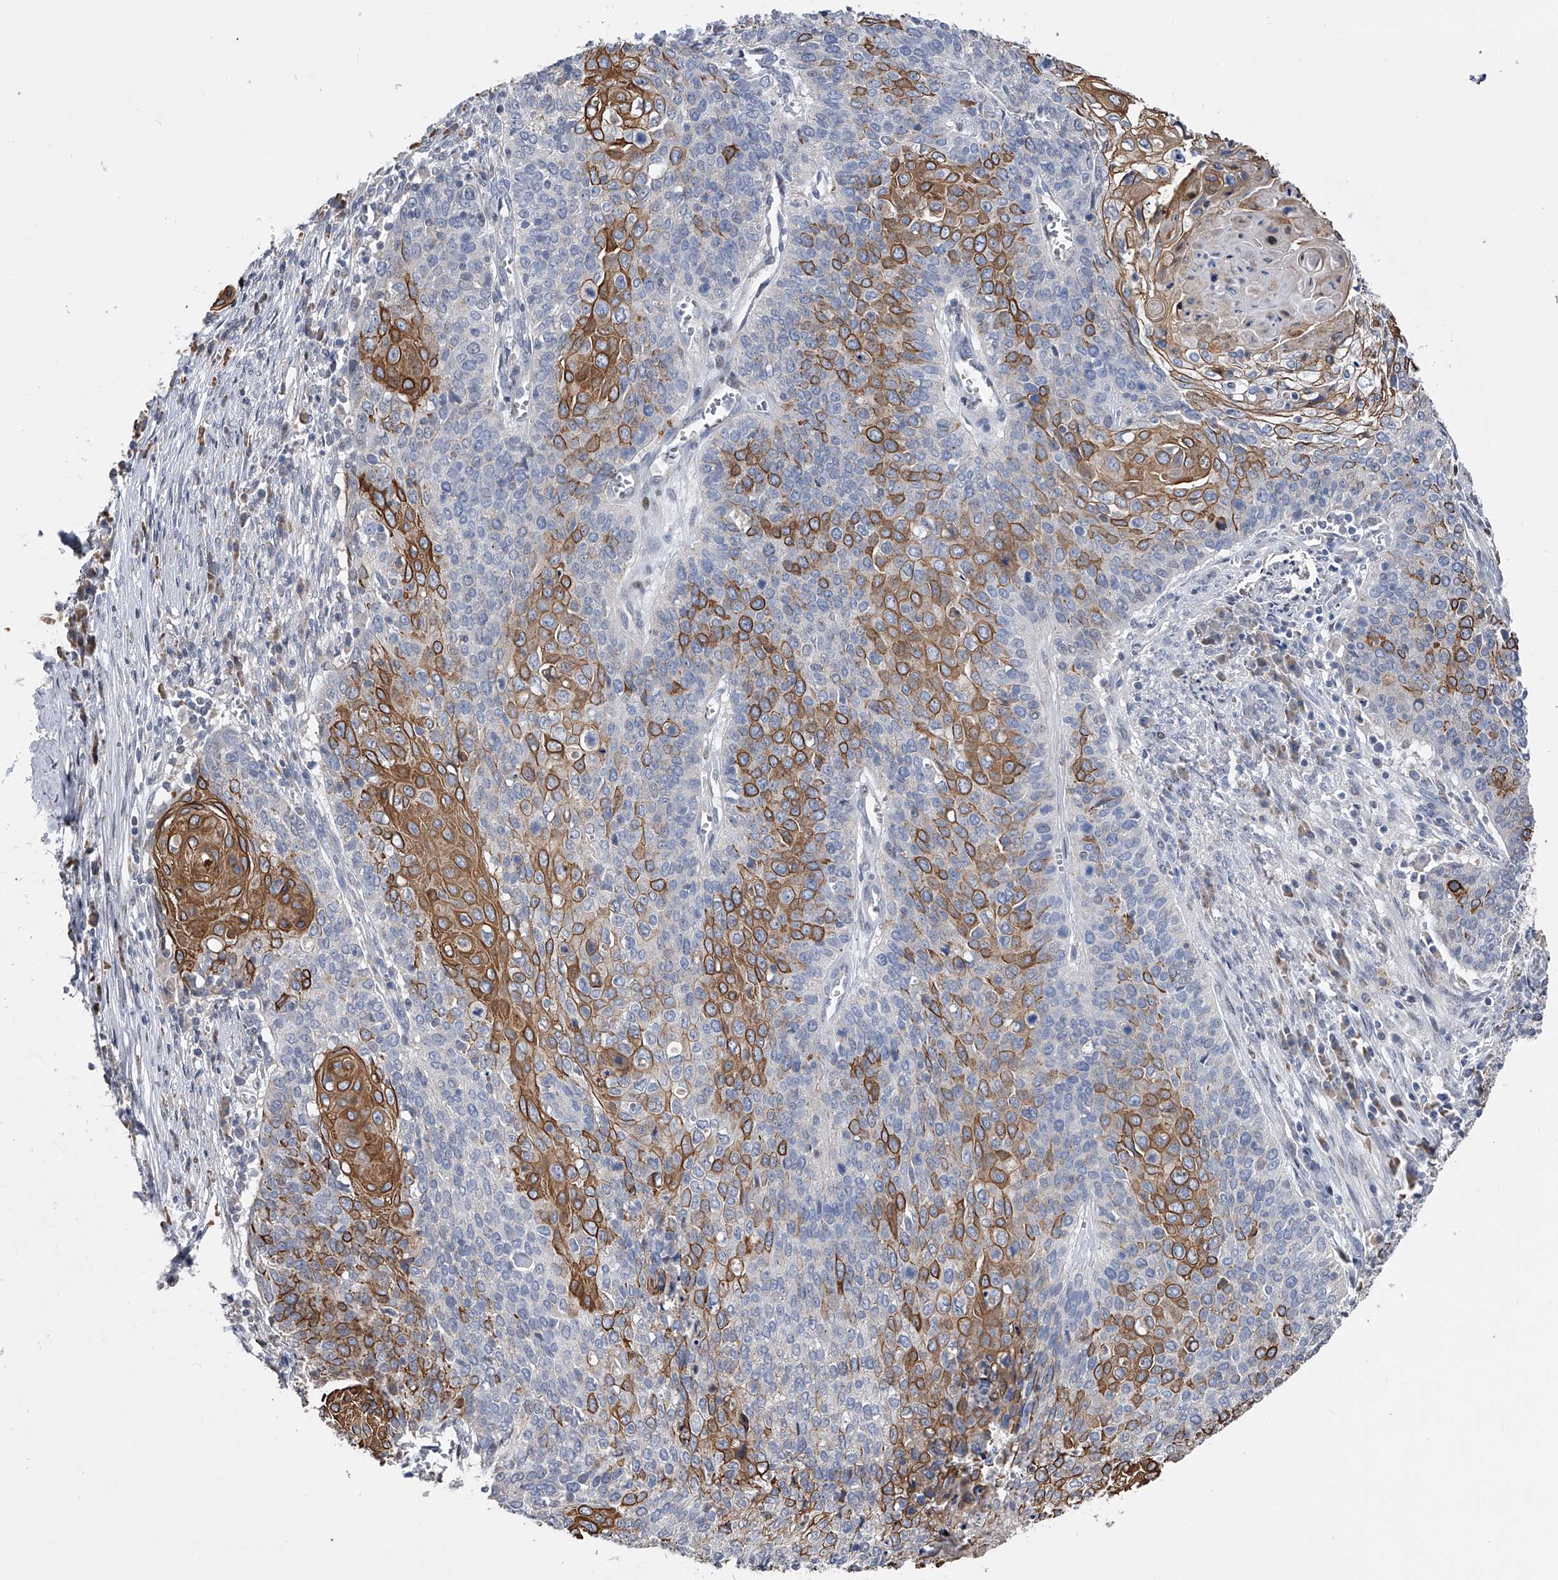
{"staining": {"intensity": "moderate", "quantity": "25%-75%", "location": "cytoplasmic/membranous"}, "tissue": "cervical cancer", "cell_type": "Tumor cells", "image_type": "cancer", "snomed": [{"axis": "morphology", "description": "Squamous cell carcinoma, NOS"}, {"axis": "topography", "description": "Cervix"}], "caption": "Immunohistochemistry (IHC) micrograph of neoplastic tissue: cervical squamous cell carcinoma stained using immunohistochemistry (IHC) demonstrates medium levels of moderate protein expression localized specifically in the cytoplasmic/membranous of tumor cells, appearing as a cytoplasmic/membranous brown color.", "gene": "RWDD2A", "patient": {"sex": "female", "age": 39}}